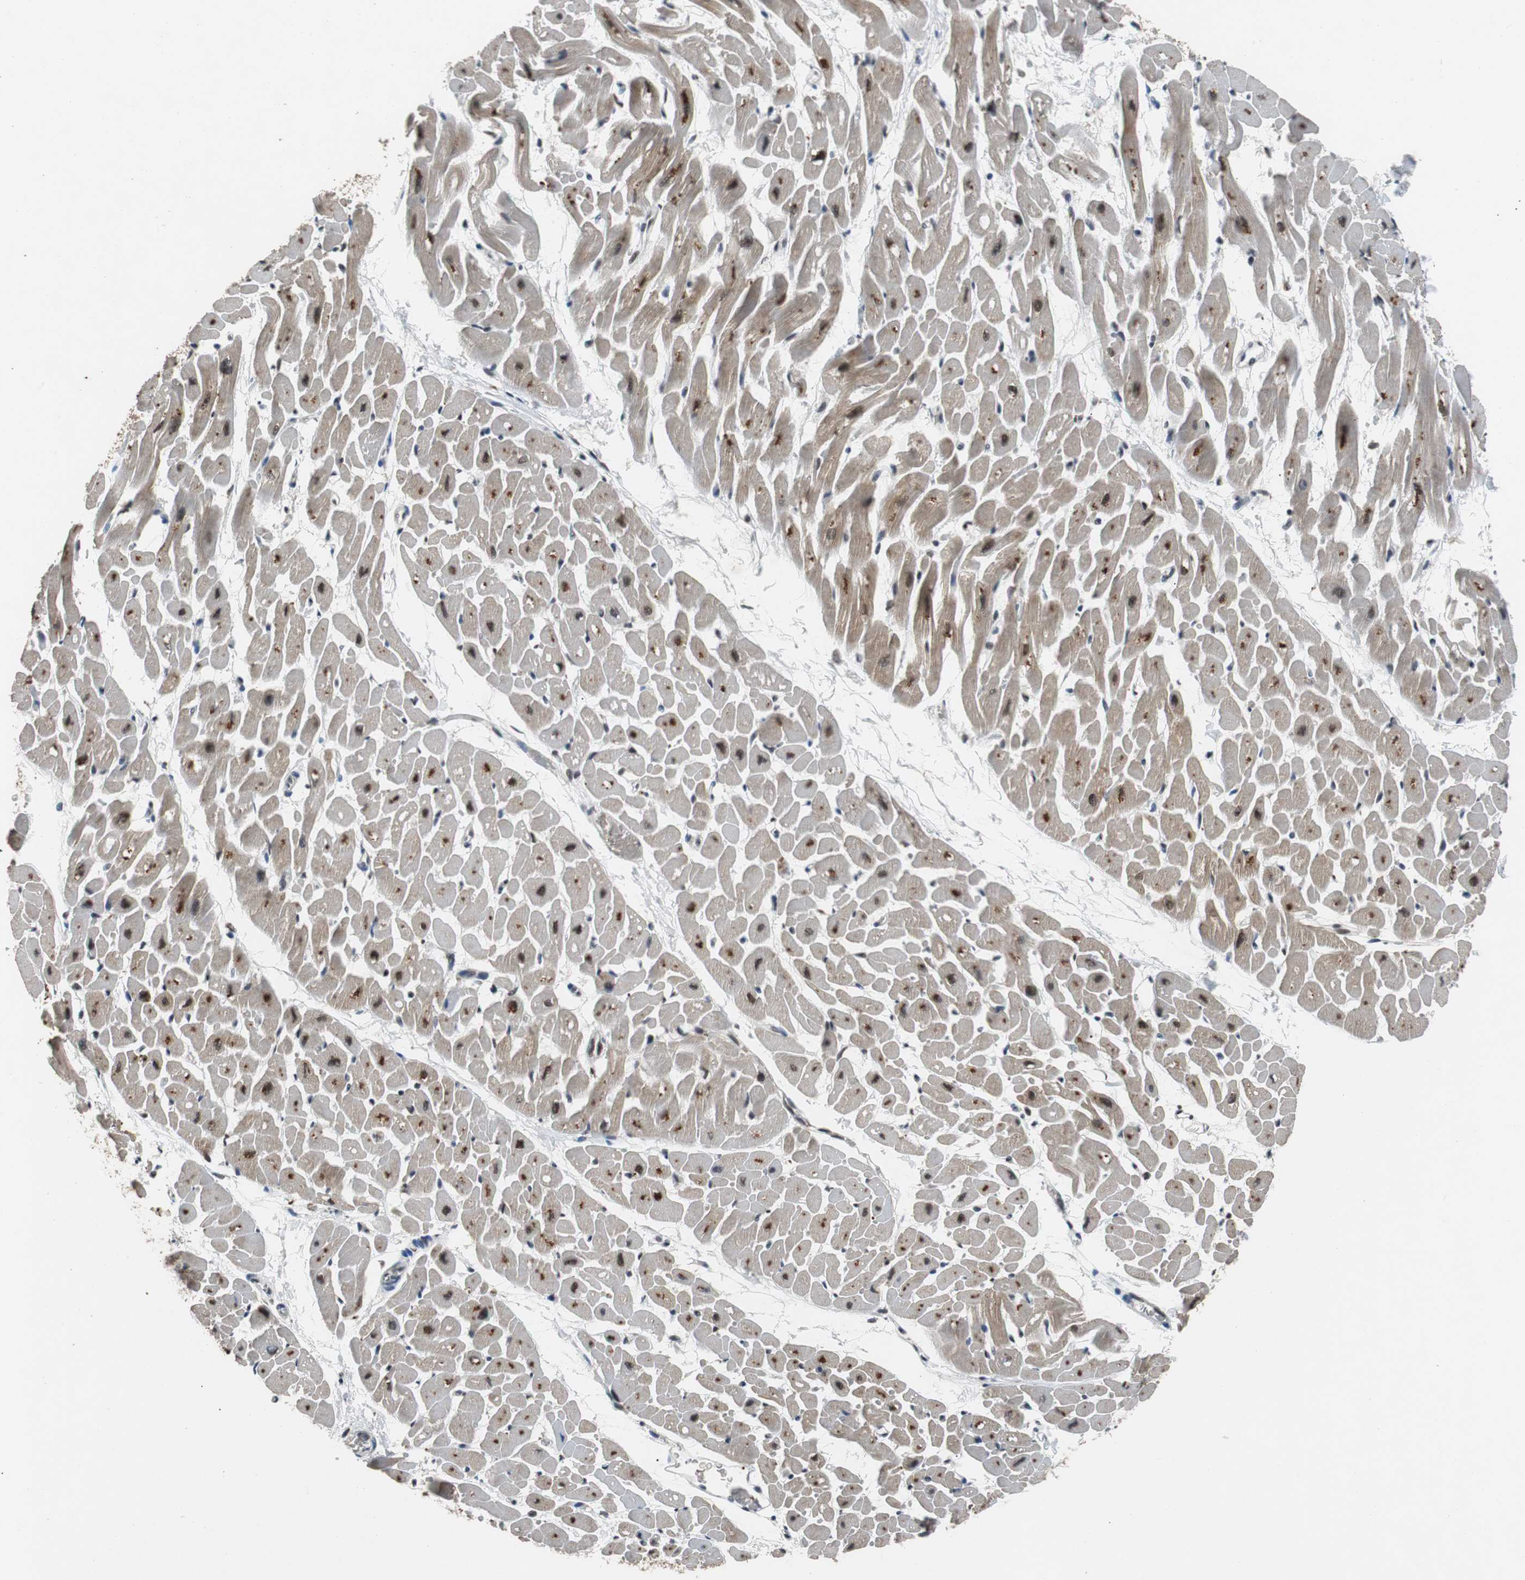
{"staining": {"intensity": "strong", "quantity": ">75%", "location": "nuclear"}, "tissue": "heart muscle", "cell_type": "Cardiomyocytes", "image_type": "normal", "snomed": [{"axis": "morphology", "description": "Normal tissue, NOS"}, {"axis": "topography", "description": "Heart"}], "caption": "Protein expression by immunohistochemistry (IHC) displays strong nuclear expression in about >75% of cardiomyocytes in unremarkable heart muscle. Using DAB (brown) and hematoxylin (blue) stains, captured at high magnification using brightfield microscopy.", "gene": "USP28", "patient": {"sex": "male", "age": 45}}